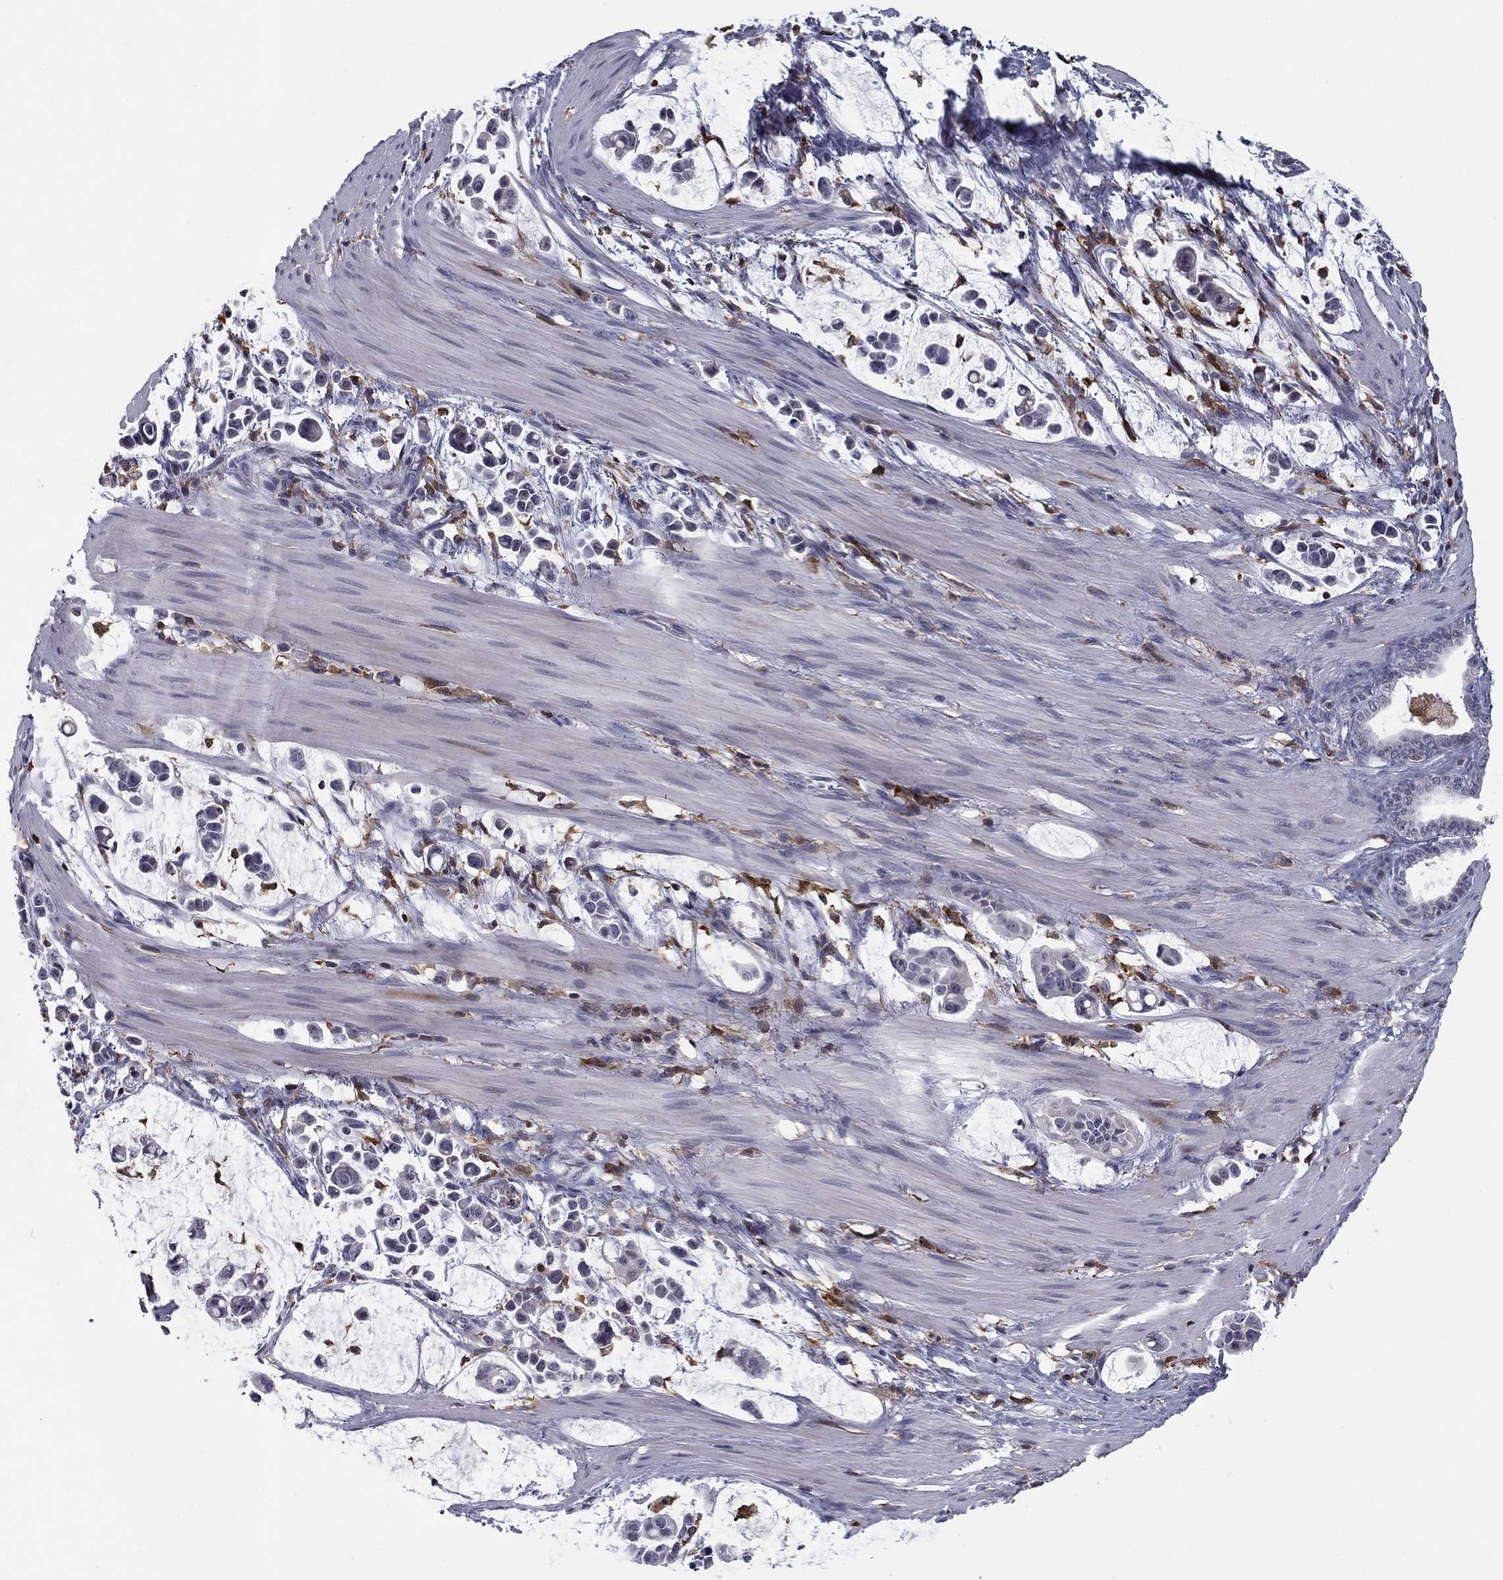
{"staining": {"intensity": "negative", "quantity": "none", "location": "none"}, "tissue": "stomach cancer", "cell_type": "Tumor cells", "image_type": "cancer", "snomed": [{"axis": "morphology", "description": "Adenocarcinoma, NOS"}, {"axis": "topography", "description": "Stomach"}], "caption": "Immunohistochemistry (IHC) image of neoplastic tissue: stomach cancer (adenocarcinoma) stained with DAB (3,3'-diaminobenzidine) reveals no significant protein positivity in tumor cells.", "gene": "PLCB2", "patient": {"sex": "male", "age": 82}}